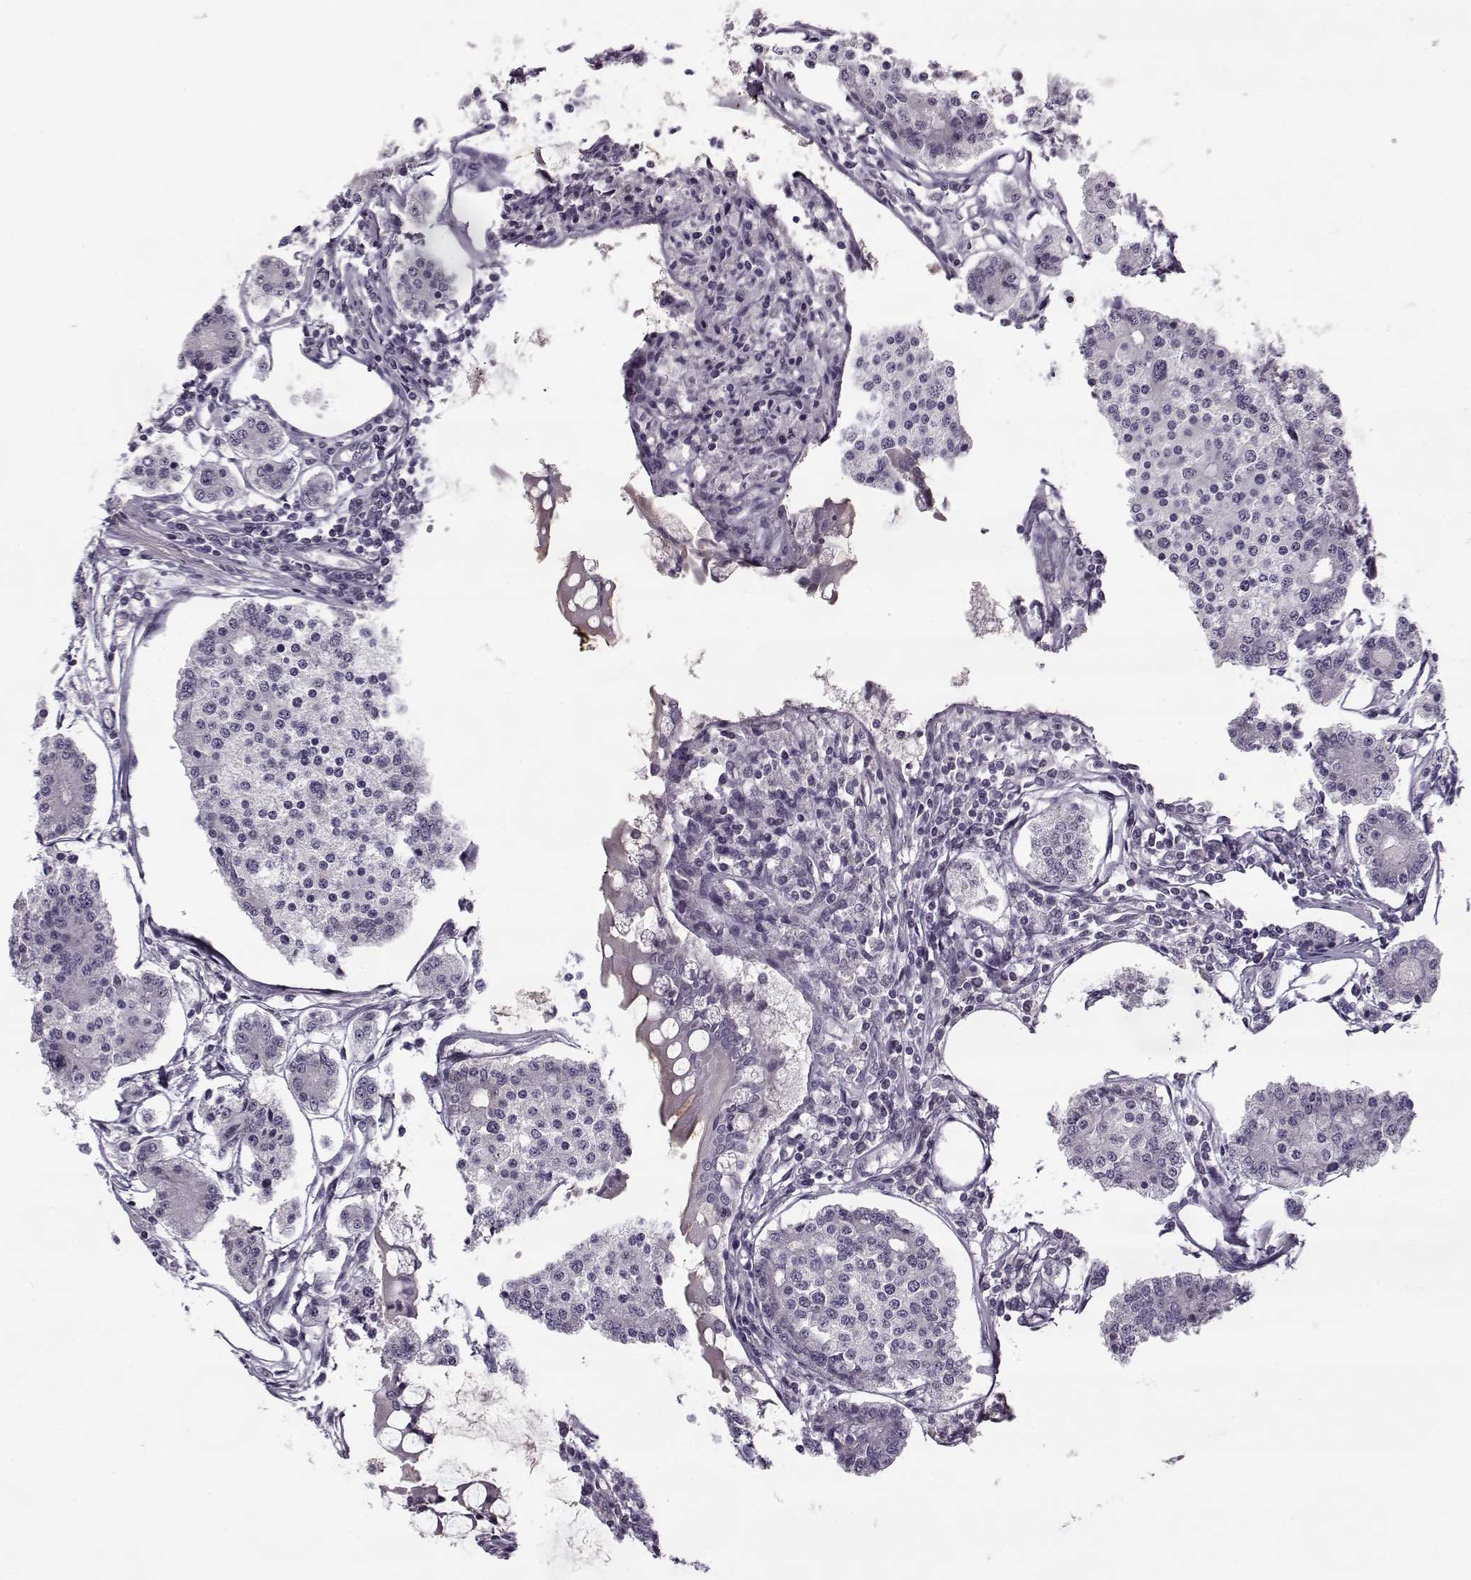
{"staining": {"intensity": "negative", "quantity": "none", "location": "none"}, "tissue": "carcinoid", "cell_type": "Tumor cells", "image_type": "cancer", "snomed": [{"axis": "morphology", "description": "Carcinoid, malignant, NOS"}, {"axis": "topography", "description": "Small intestine"}], "caption": "The immunohistochemistry image has no significant positivity in tumor cells of carcinoid tissue. (Stains: DAB IHC with hematoxylin counter stain, Microscopy: brightfield microscopy at high magnification).", "gene": "PNMT", "patient": {"sex": "female", "age": 65}}